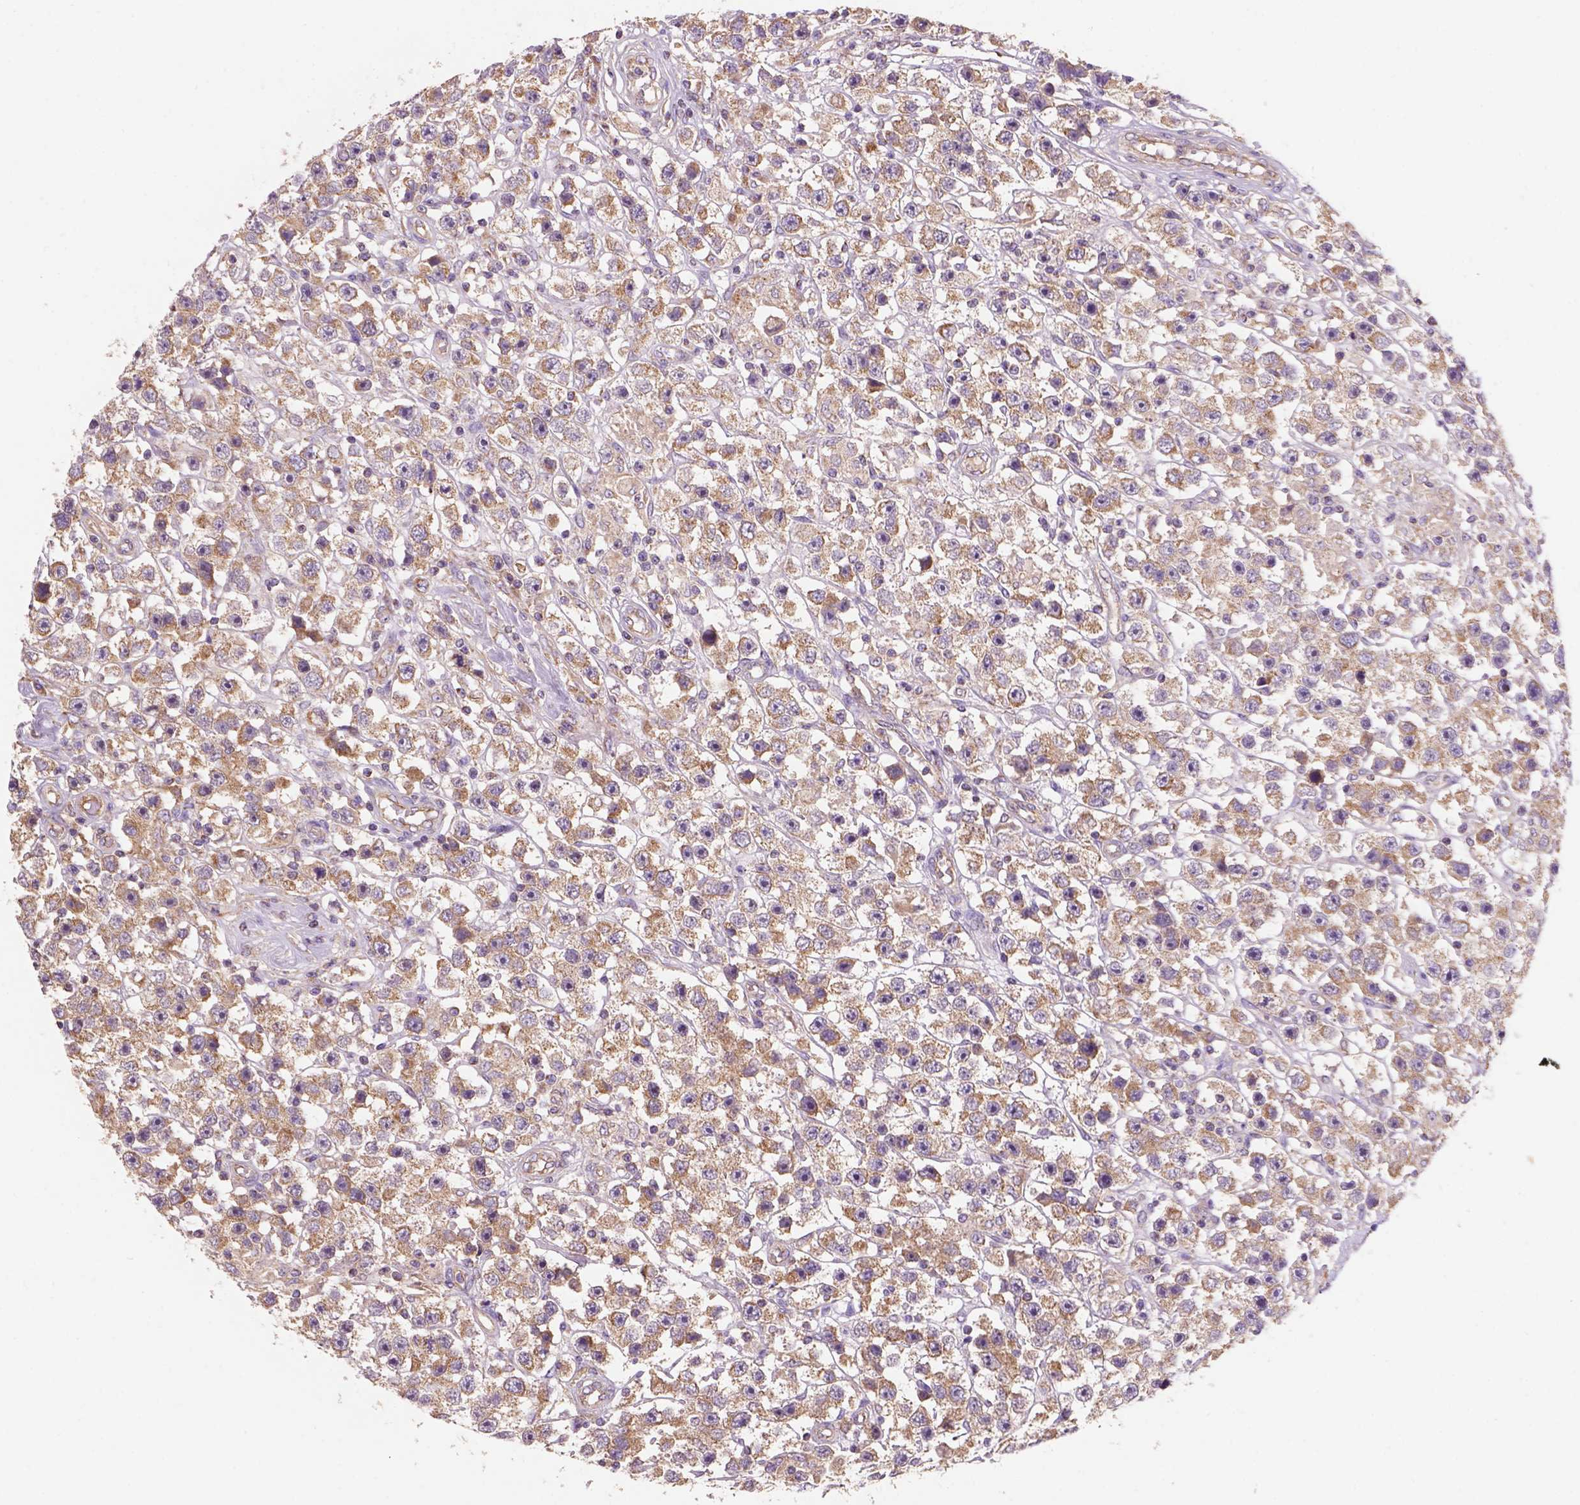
{"staining": {"intensity": "weak", "quantity": ">75%", "location": "cytoplasmic/membranous"}, "tissue": "testis cancer", "cell_type": "Tumor cells", "image_type": "cancer", "snomed": [{"axis": "morphology", "description": "Seminoma, NOS"}, {"axis": "topography", "description": "Testis"}], "caption": "Immunohistochemical staining of human testis cancer (seminoma) shows low levels of weak cytoplasmic/membranous protein staining in approximately >75% of tumor cells.", "gene": "WARS2", "patient": {"sex": "male", "age": 45}}